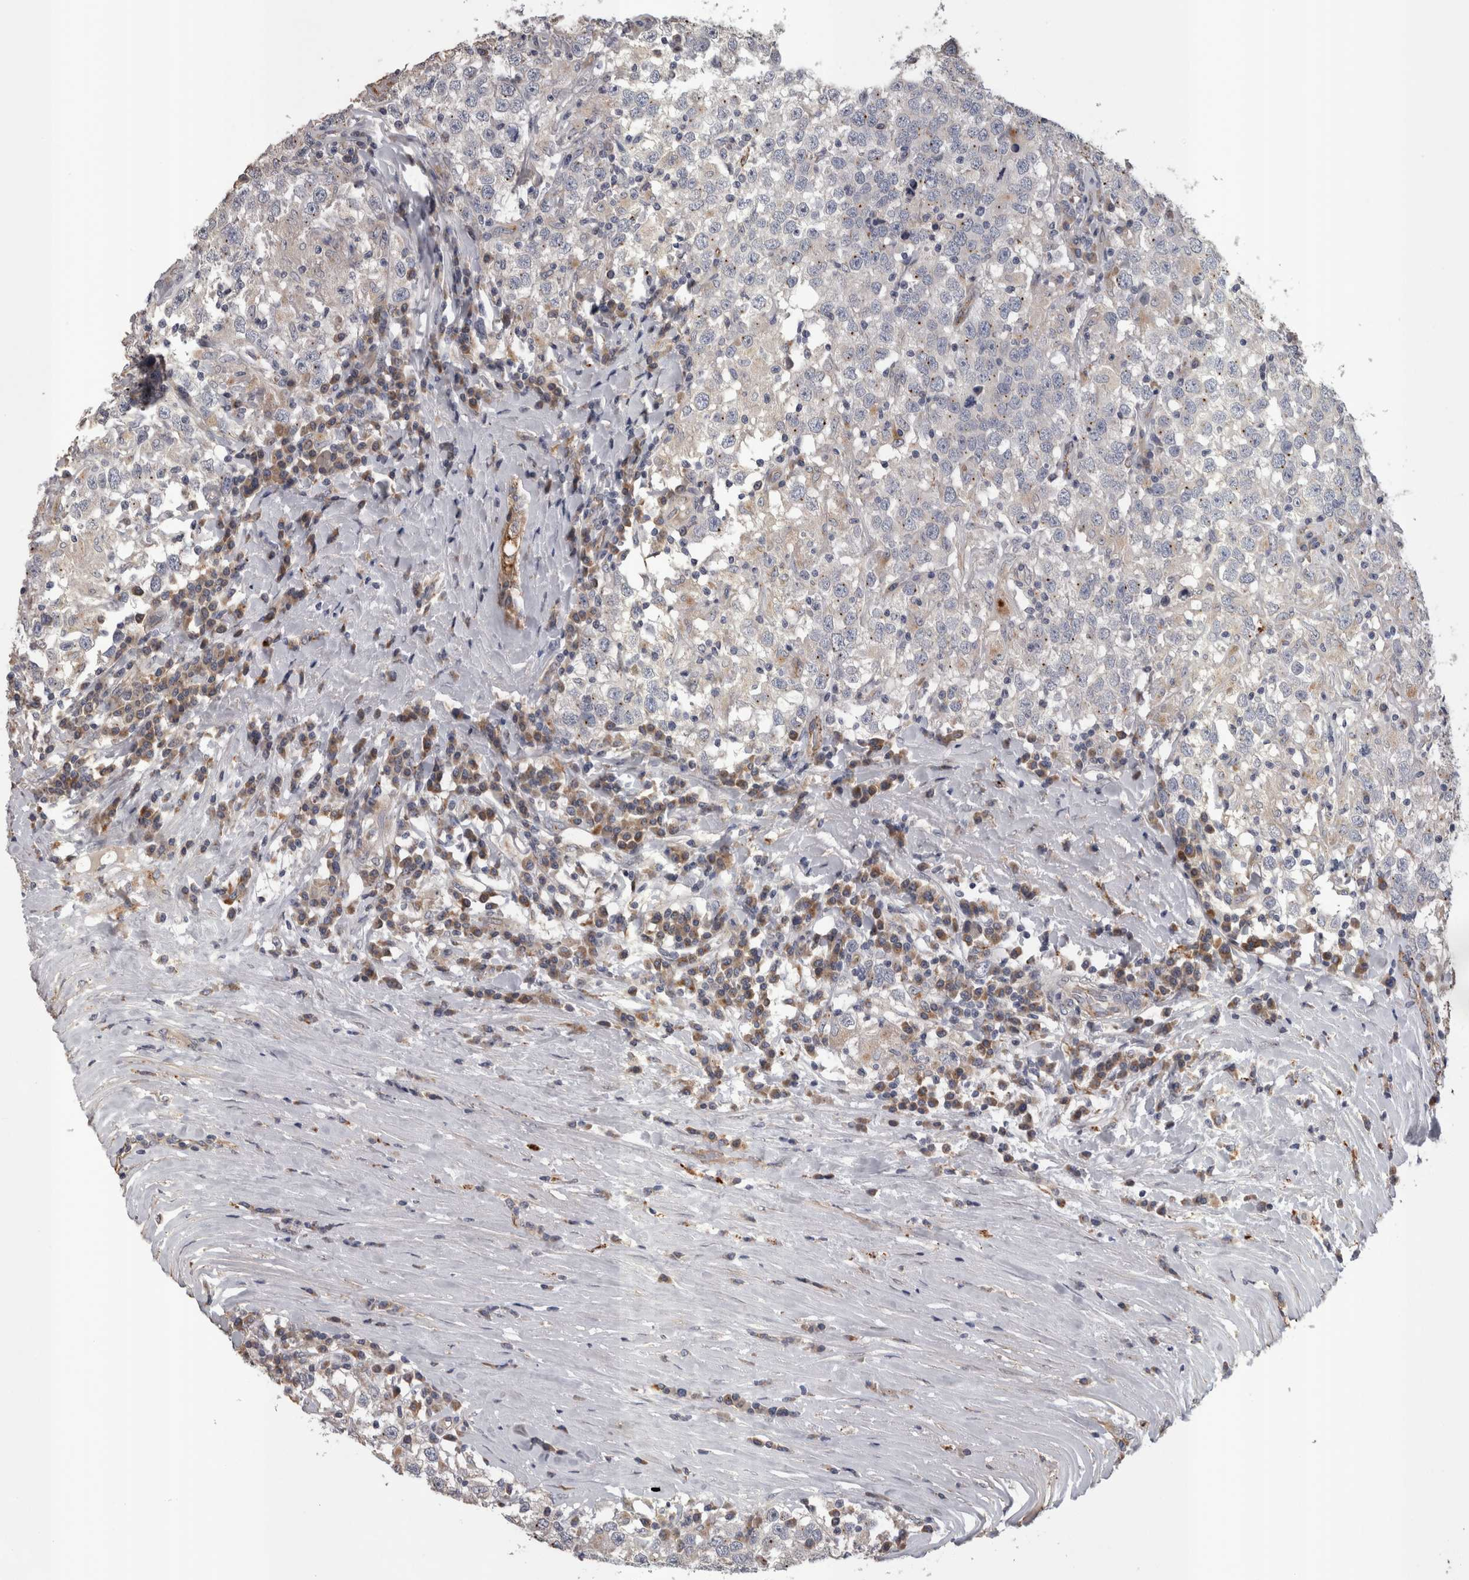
{"staining": {"intensity": "negative", "quantity": "none", "location": "none"}, "tissue": "testis cancer", "cell_type": "Tumor cells", "image_type": "cancer", "snomed": [{"axis": "morphology", "description": "Seminoma, NOS"}, {"axis": "topography", "description": "Testis"}], "caption": "Tumor cells are negative for brown protein staining in testis seminoma.", "gene": "STC1", "patient": {"sex": "male", "age": 41}}